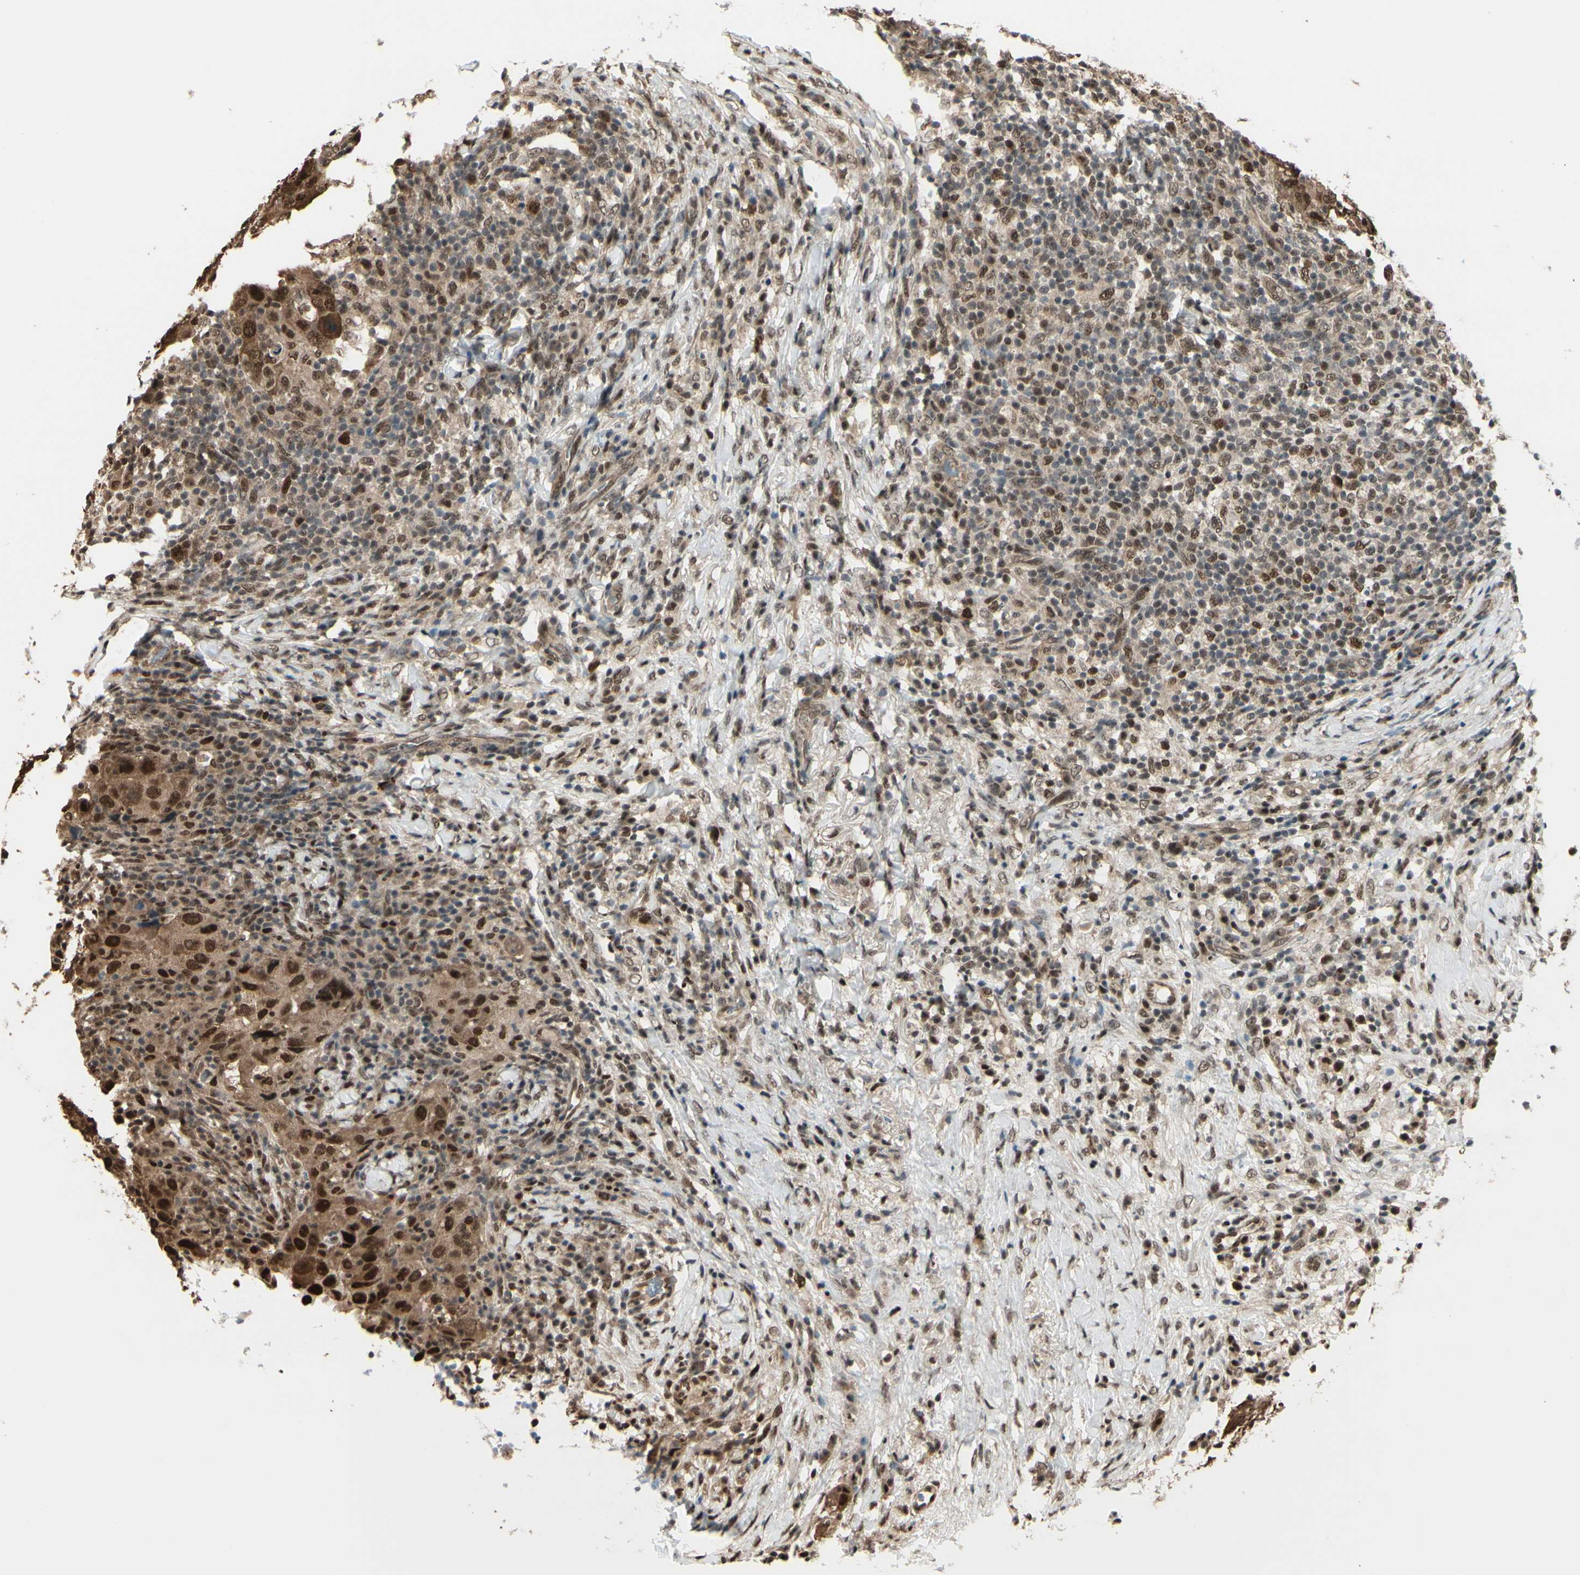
{"staining": {"intensity": "strong", "quantity": ">75%", "location": "cytoplasmic/membranous,nuclear"}, "tissue": "breast cancer", "cell_type": "Tumor cells", "image_type": "cancer", "snomed": [{"axis": "morphology", "description": "Duct carcinoma"}, {"axis": "topography", "description": "Breast"}], "caption": "Protein analysis of breast cancer tissue reveals strong cytoplasmic/membranous and nuclear positivity in approximately >75% of tumor cells.", "gene": "HSF1", "patient": {"sex": "female", "age": 37}}